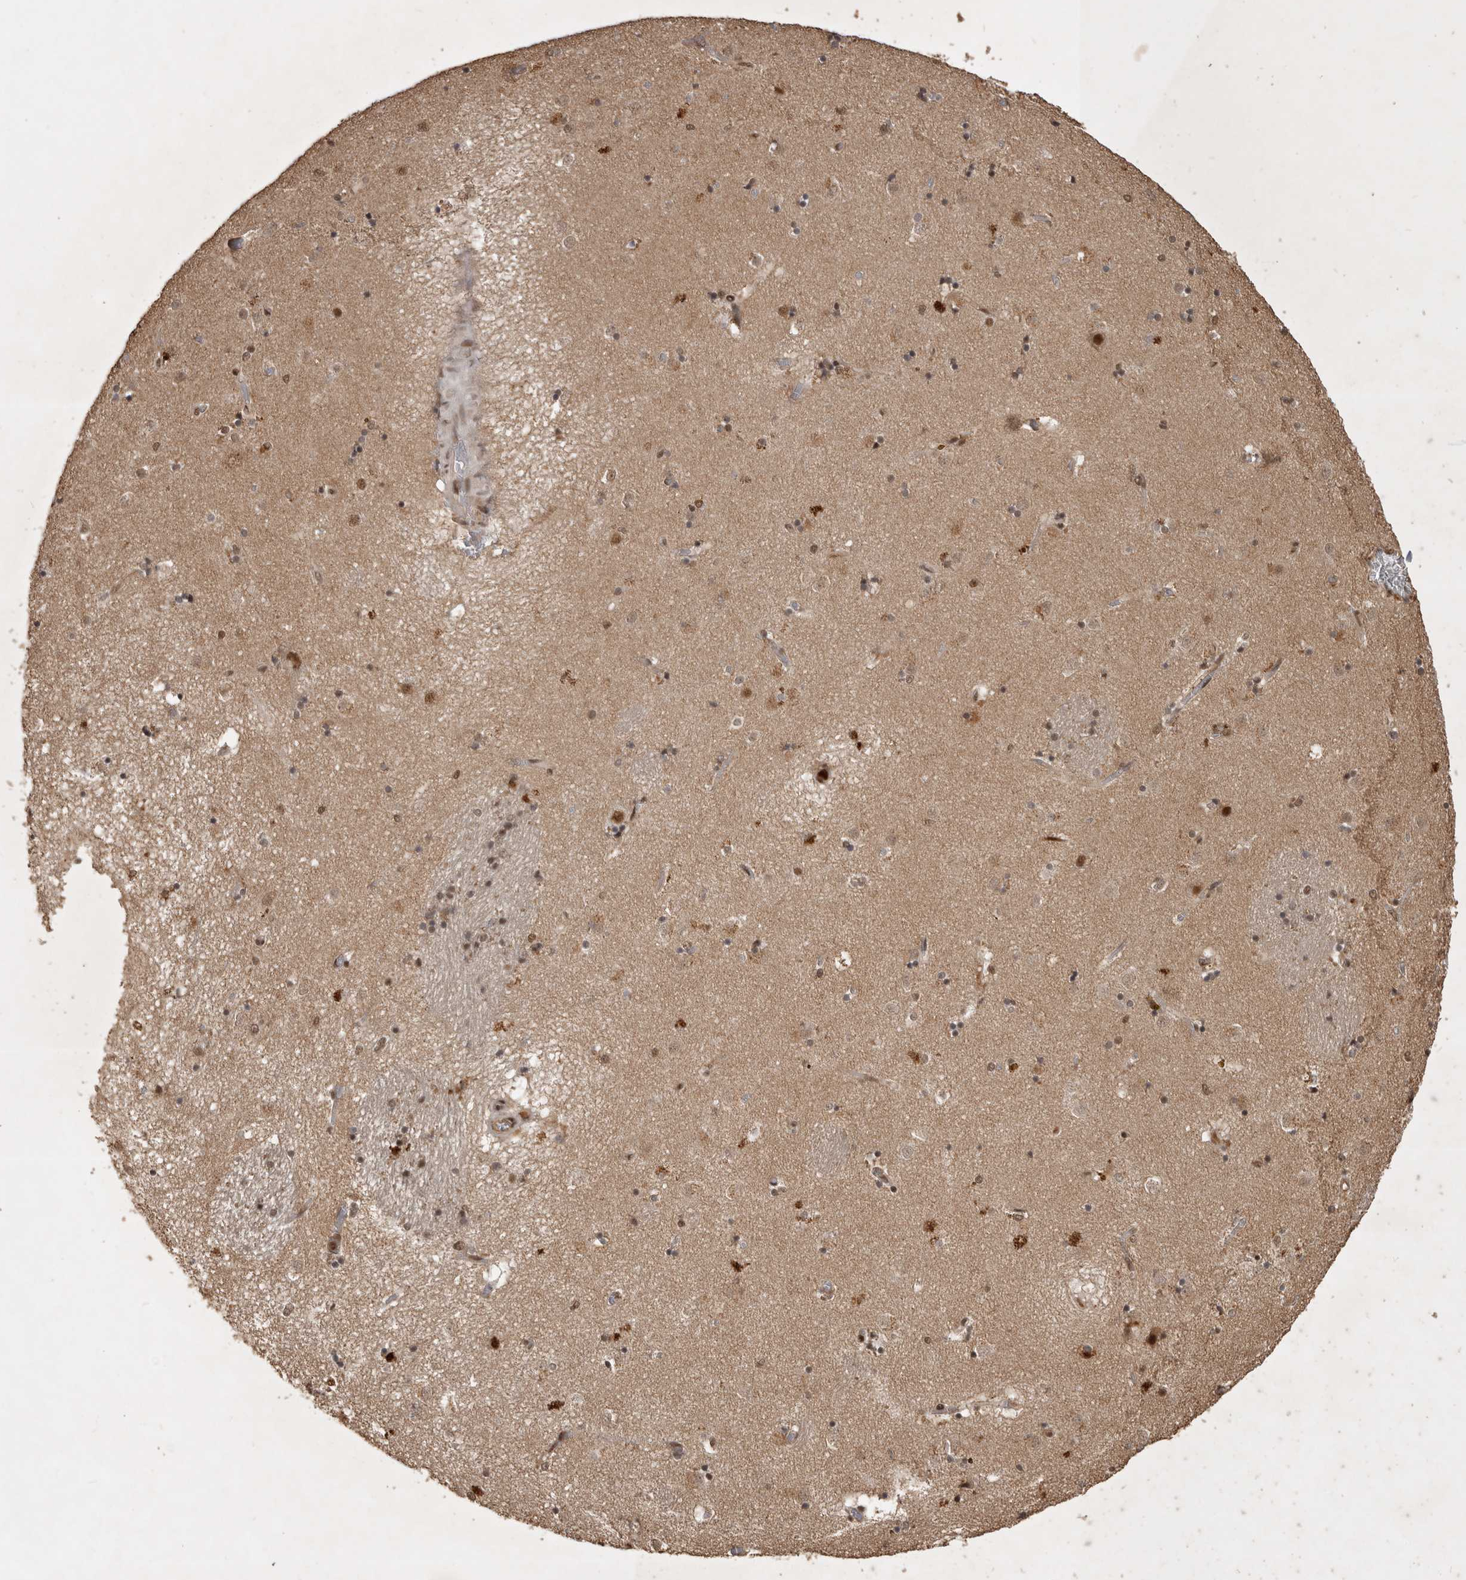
{"staining": {"intensity": "moderate", "quantity": "<25%", "location": "nuclear"}, "tissue": "caudate", "cell_type": "Glial cells", "image_type": "normal", "snomed": [{"axis": "morphology", "description": "Normal tissue, NOS"}, {"axis": "topography", "description": "Lateral ventricle wall"}], "caption": "High-power microscopy captured an immunohistochemistry (IHC) image of normal caudate, revealing moderate nuclear expression in about <25% of glial cells. (Stains: DAB (3,3'-diaminobenzidine) in brown, nuclei in blue, Microscopy: brightfield microscopy at high magnification).", "gene": "CBLL1", "patient": {"sex": "male", "age": 70}}